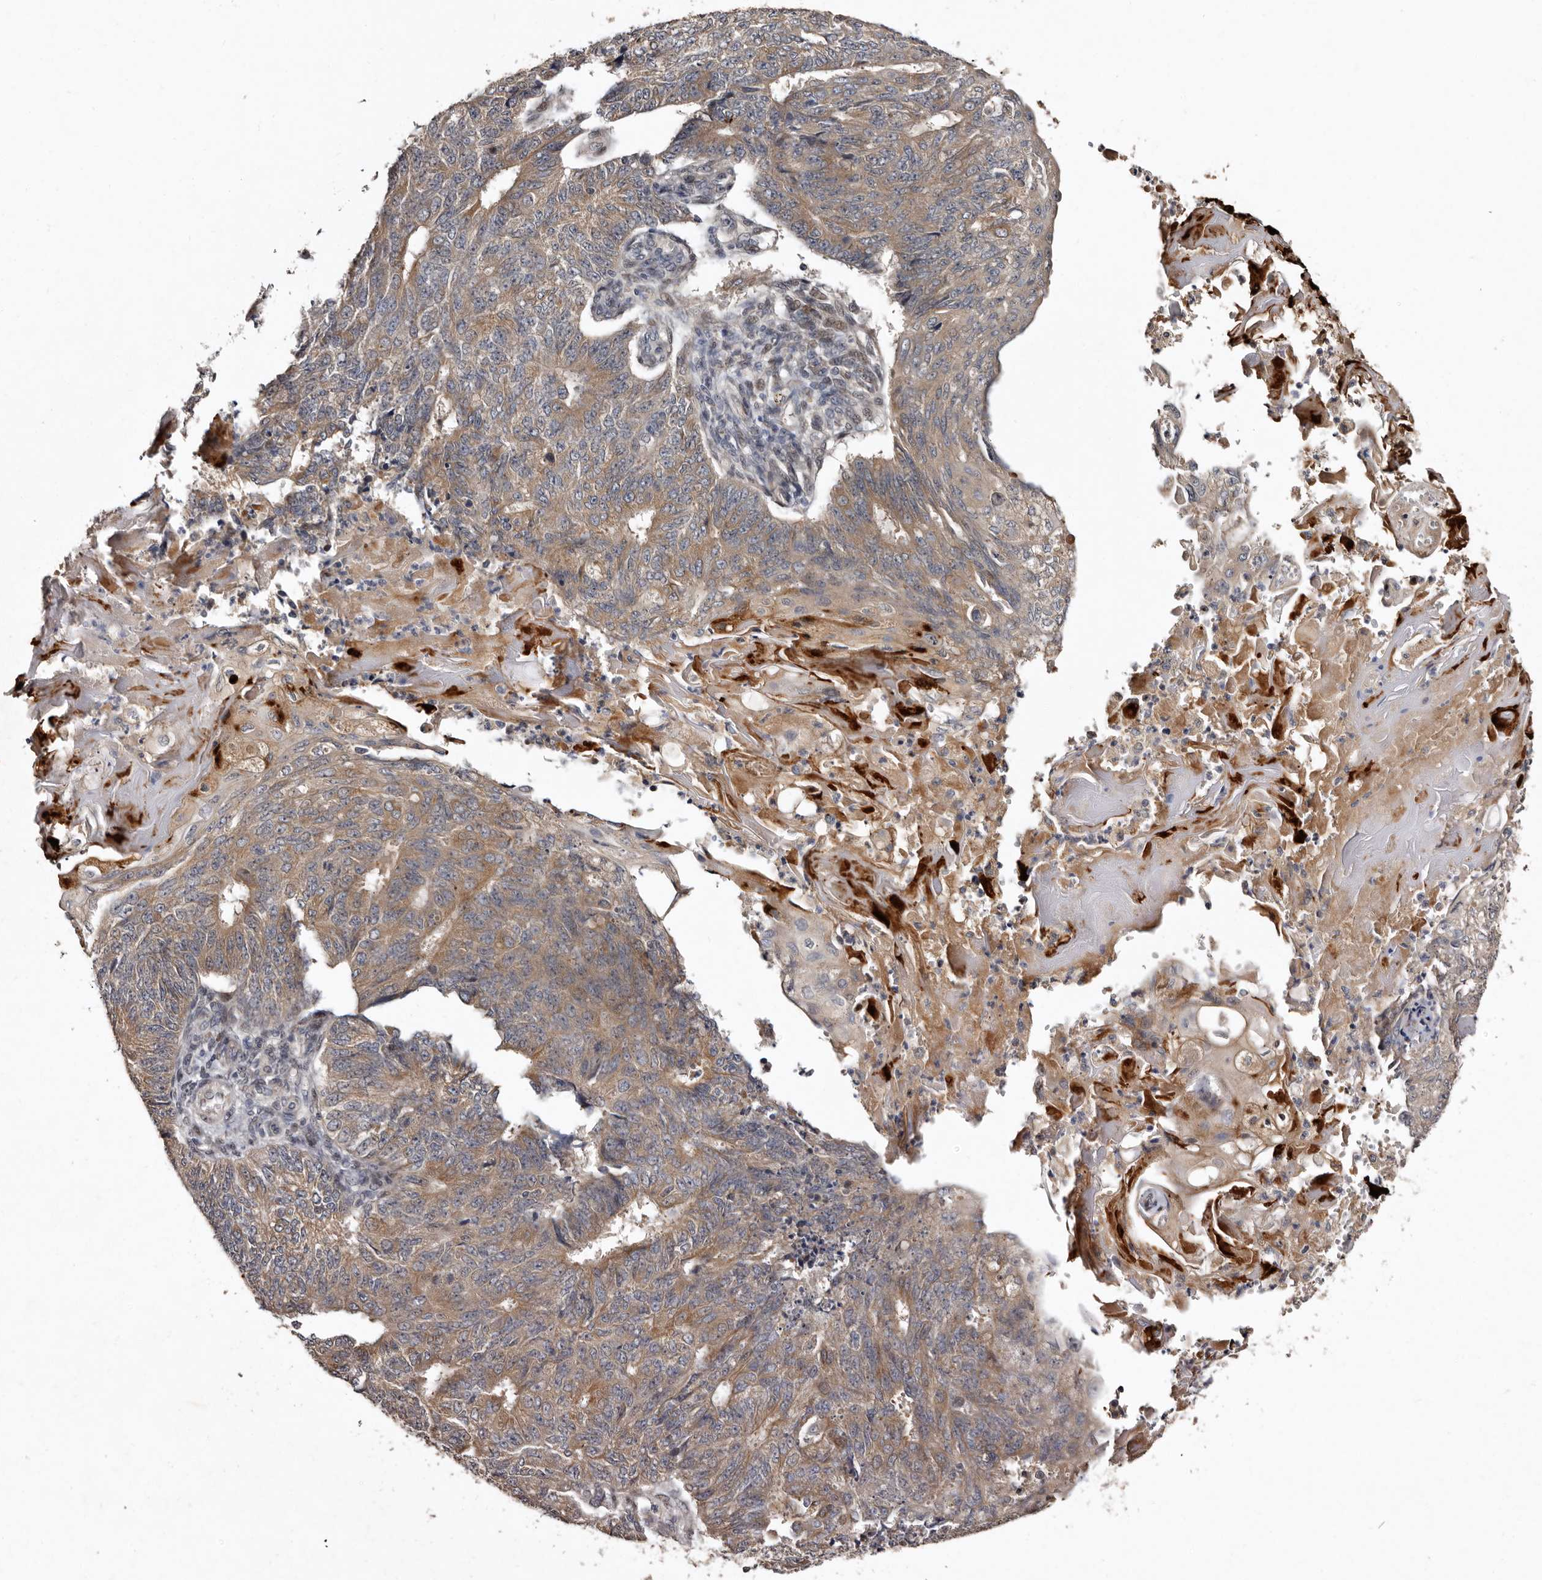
{"staining": {"intensity": "moderate", "quantity": "25%-75%", "location": "cytoplasmic/membranous"}, "tissue": "endometrial cancer", "cell_type": "Tumor cells", "image_type": "cancer", "snomed": [{"axis": "morphology", "description": "Adenocarcinoma, NOS"}, {"axis": "topography", "description": "Endometrium"}], "caption": "This image shows immunohistochemistry (IHC) staining of human endometrial adenocarcinoma, with medium moderate cytoplasmic/membranous expression in approximately 25%-75% of tumor cells.", "gene": "FAM91A1", "patient": {"sex": "female", "age": 32}}